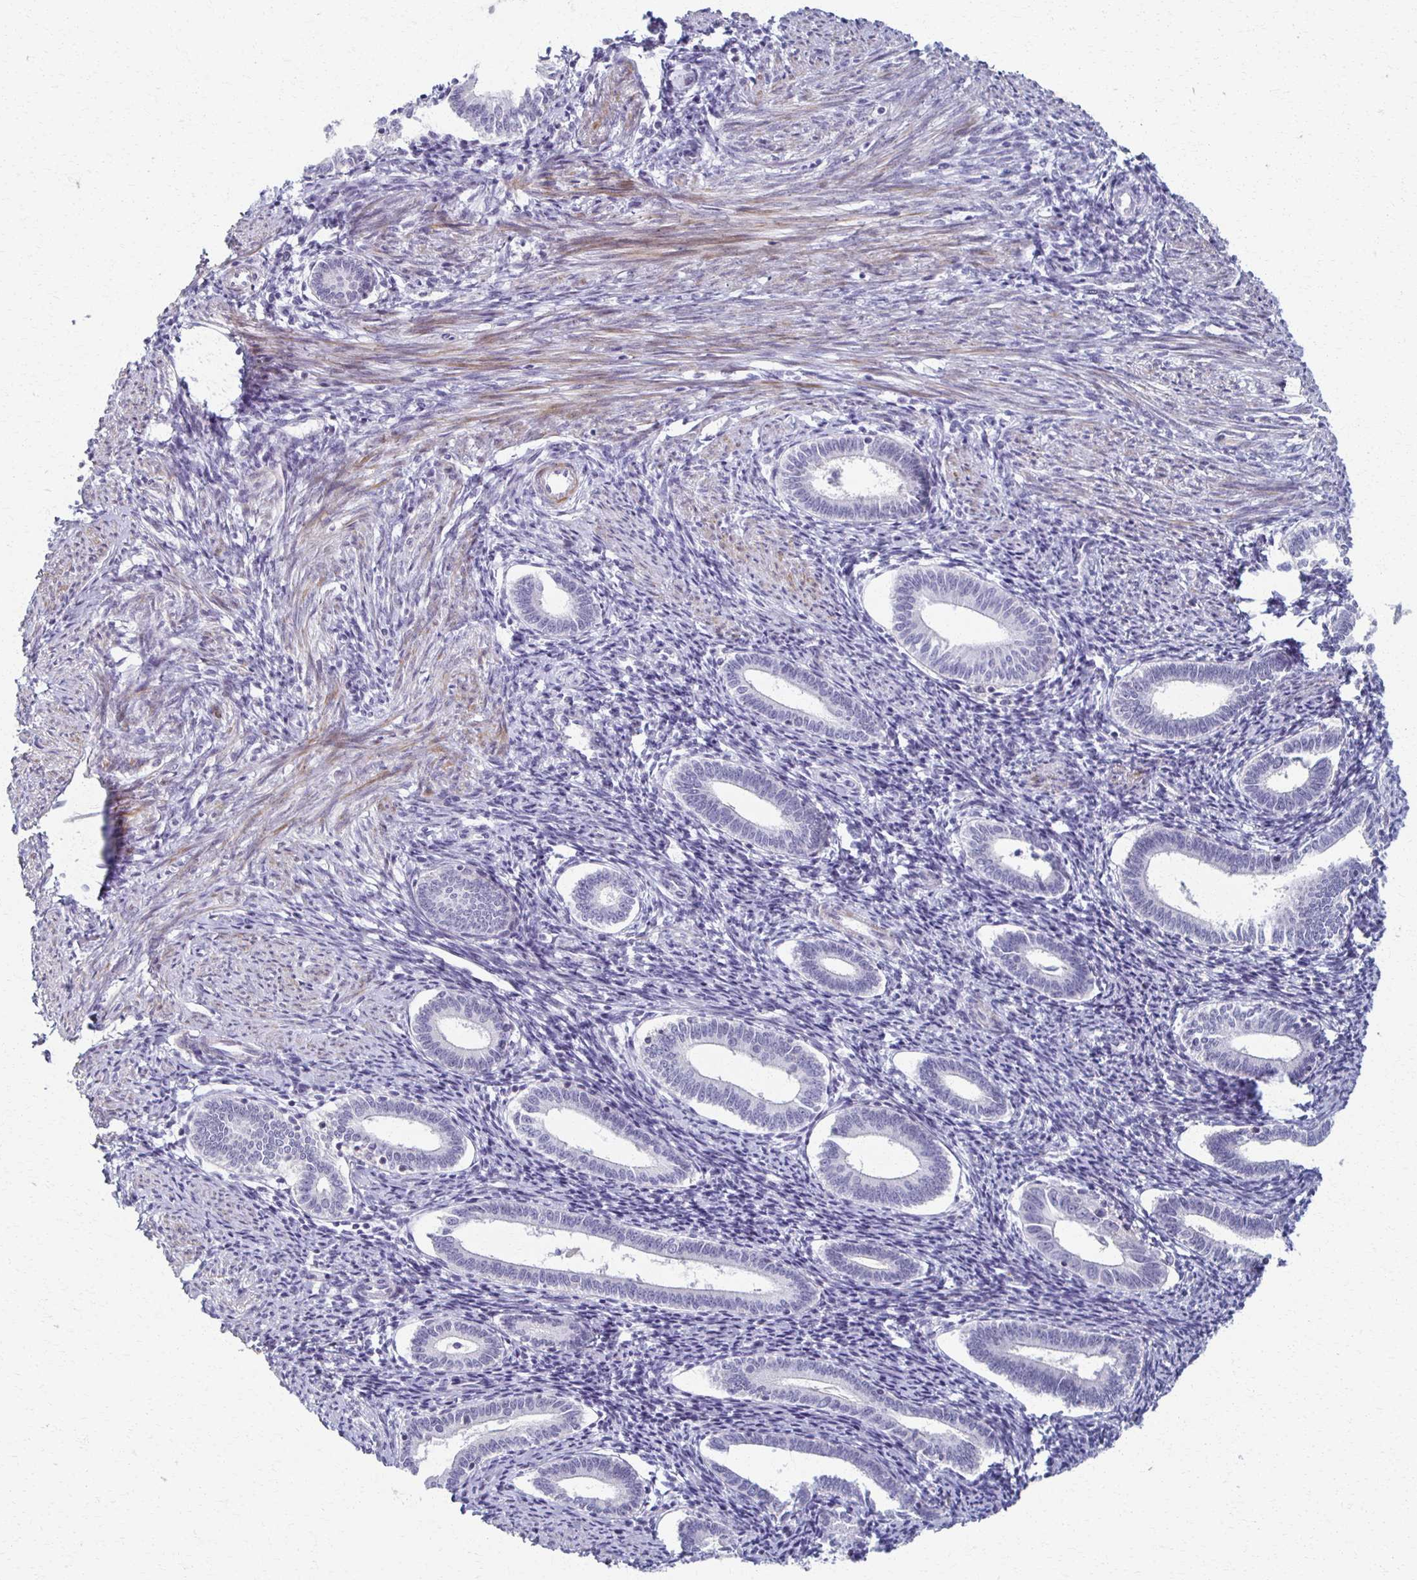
{"staining": {"intensity": "negative", "quantity": "none", "location": "none"}, "tissue": "endometrium", "cell_type": "Cells in endometrial stroma", "image_type": "normal", "snomed": [{"axis": "morphology", "description": "Normal tissue, NOS"}, {"axis": "topography", "description": "Endometrium"}], "caption": "DAB immunohistochemical staining of benign endometrium displays no significant staining in cells in endometrial stroma.", "gene": "FOXO4", "patient": {"sex": "female", "age": 41}}